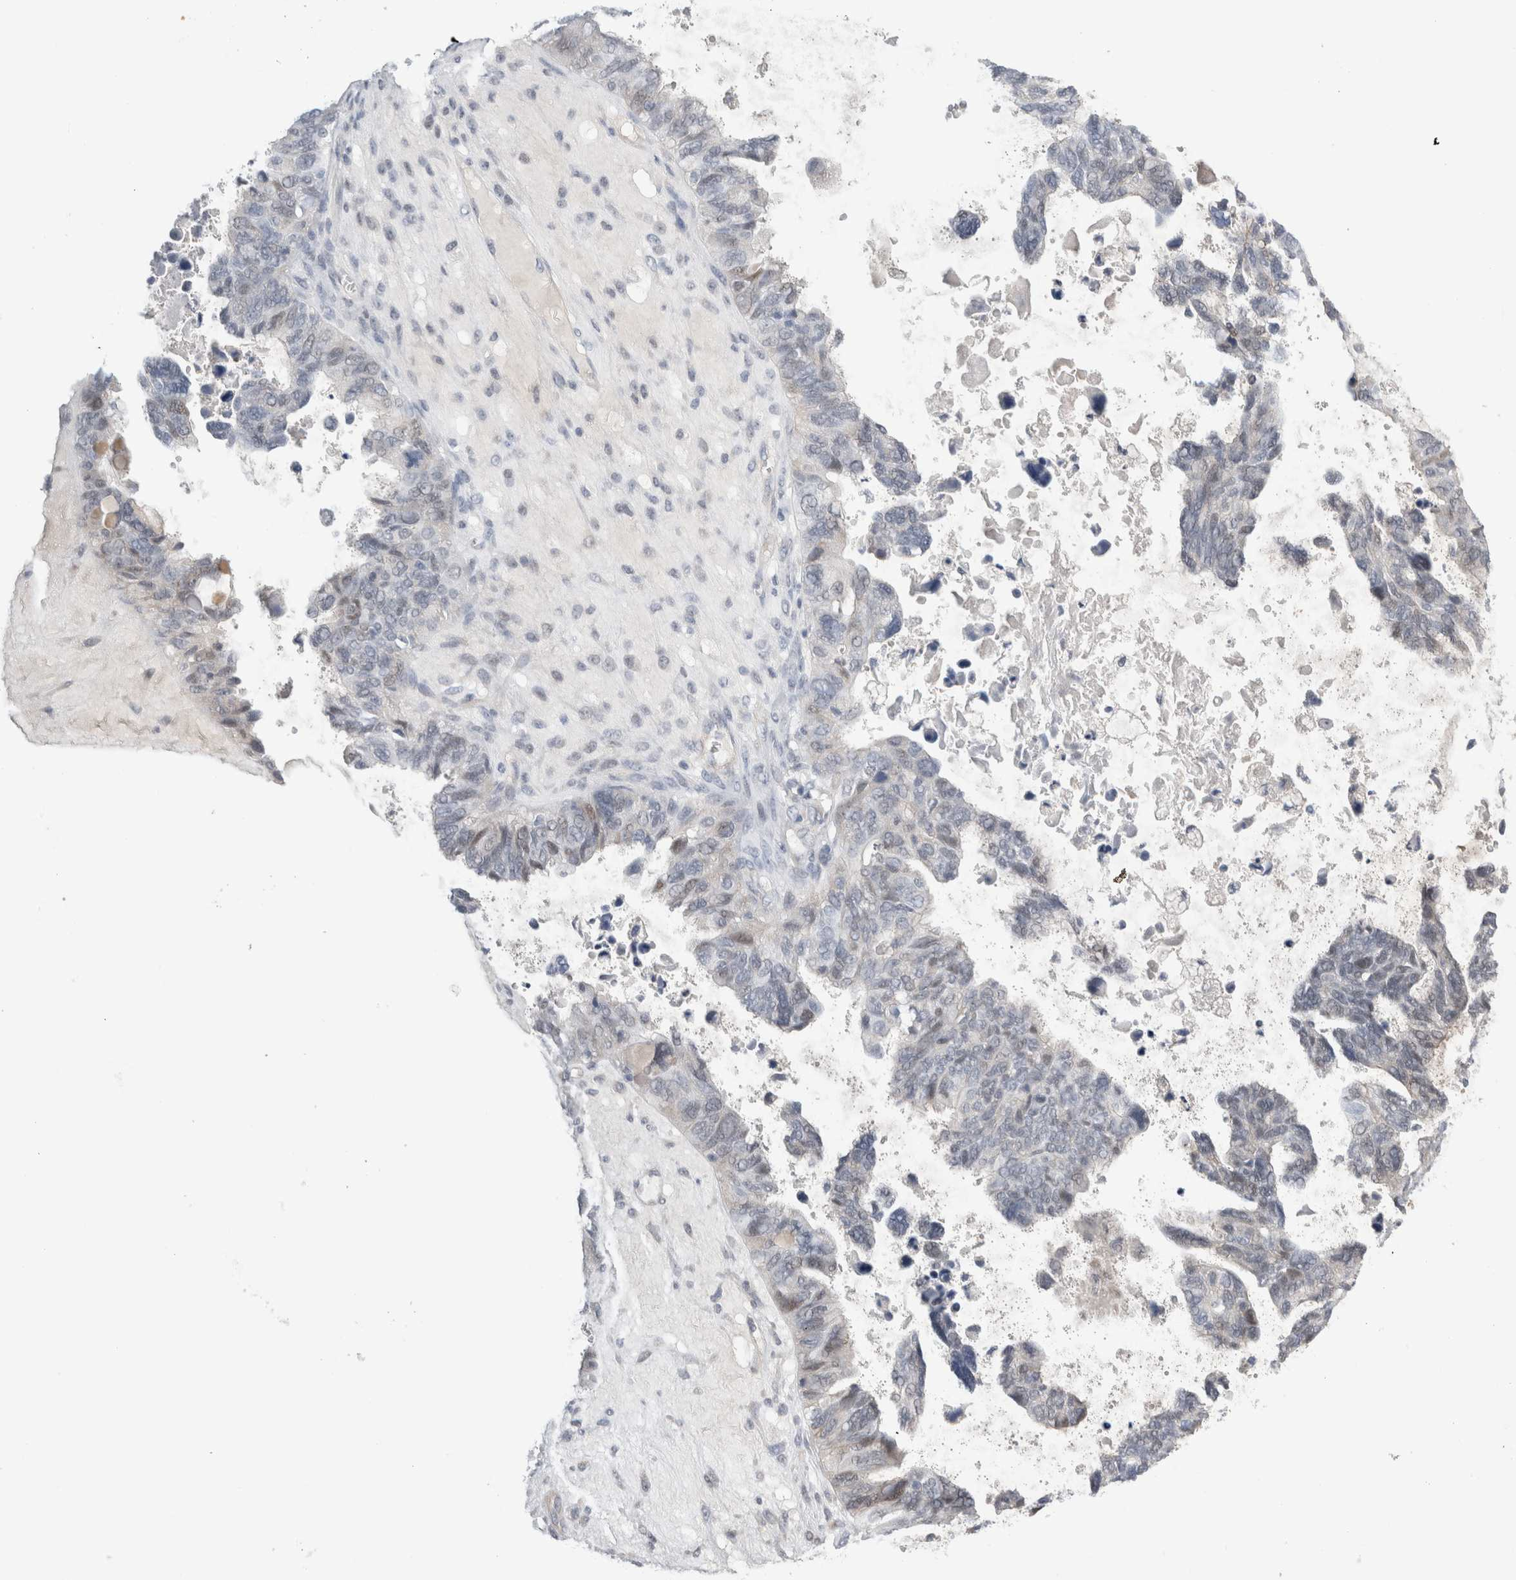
{"staining": {"intensity": "weak", "quantity": "<25%", "location": "nuclear"}, "tissue": "ovarian cancer", "cell_type": "Tumor cells", "image_type": "cancer", "snomed": [{"axis": "morphology", "description": "Cystadenocarcinoma, serous, NOS"}, {"axis": "topography", "description": "Ovary"}], "caption": "Tumor cells show no significant protein positivity in ovarian cancer (serous cystadenocarcinoma).", "gene": "TAFA5", "patient": {"sex": "female", "age": 79}}